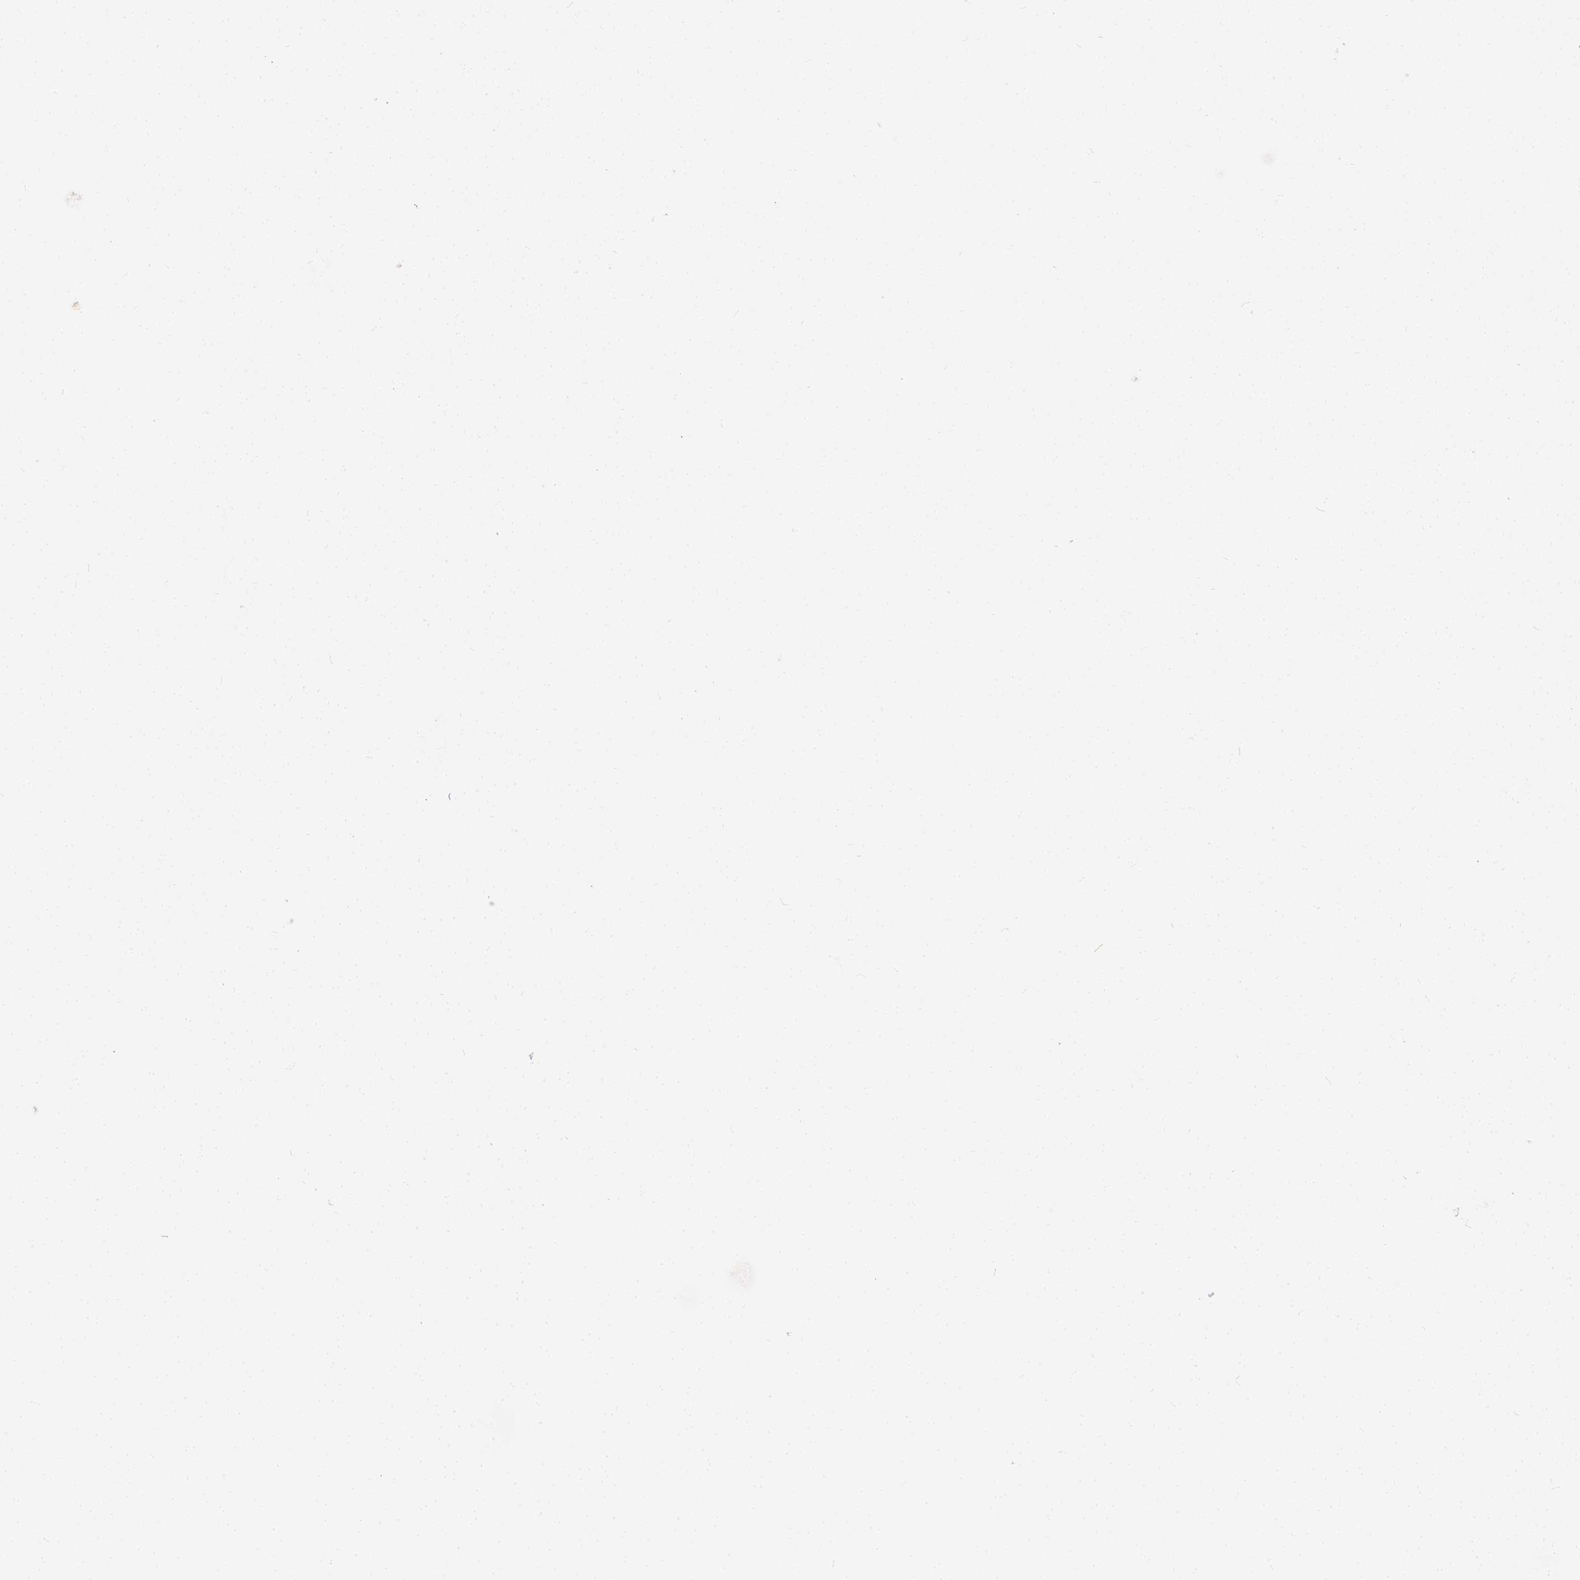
{"staining": {"intensity": "negative", "quantity": "none", "location": "none"}, "tissue": "testis cancer", "cell_type": "Tumor cells", "image_type": "cancer", "snomed": [{"axis": "morphology", "description": "Carcinoma, Embryonal, NOS"}, {"axis": "topography", "description": "Testis"}], "caption": "IHC of human embryonal carcinoma (testis) reveals no positivity in tumor cells.", "gene": "CHODL", "patient": {"sex": "male", "age": 37}}